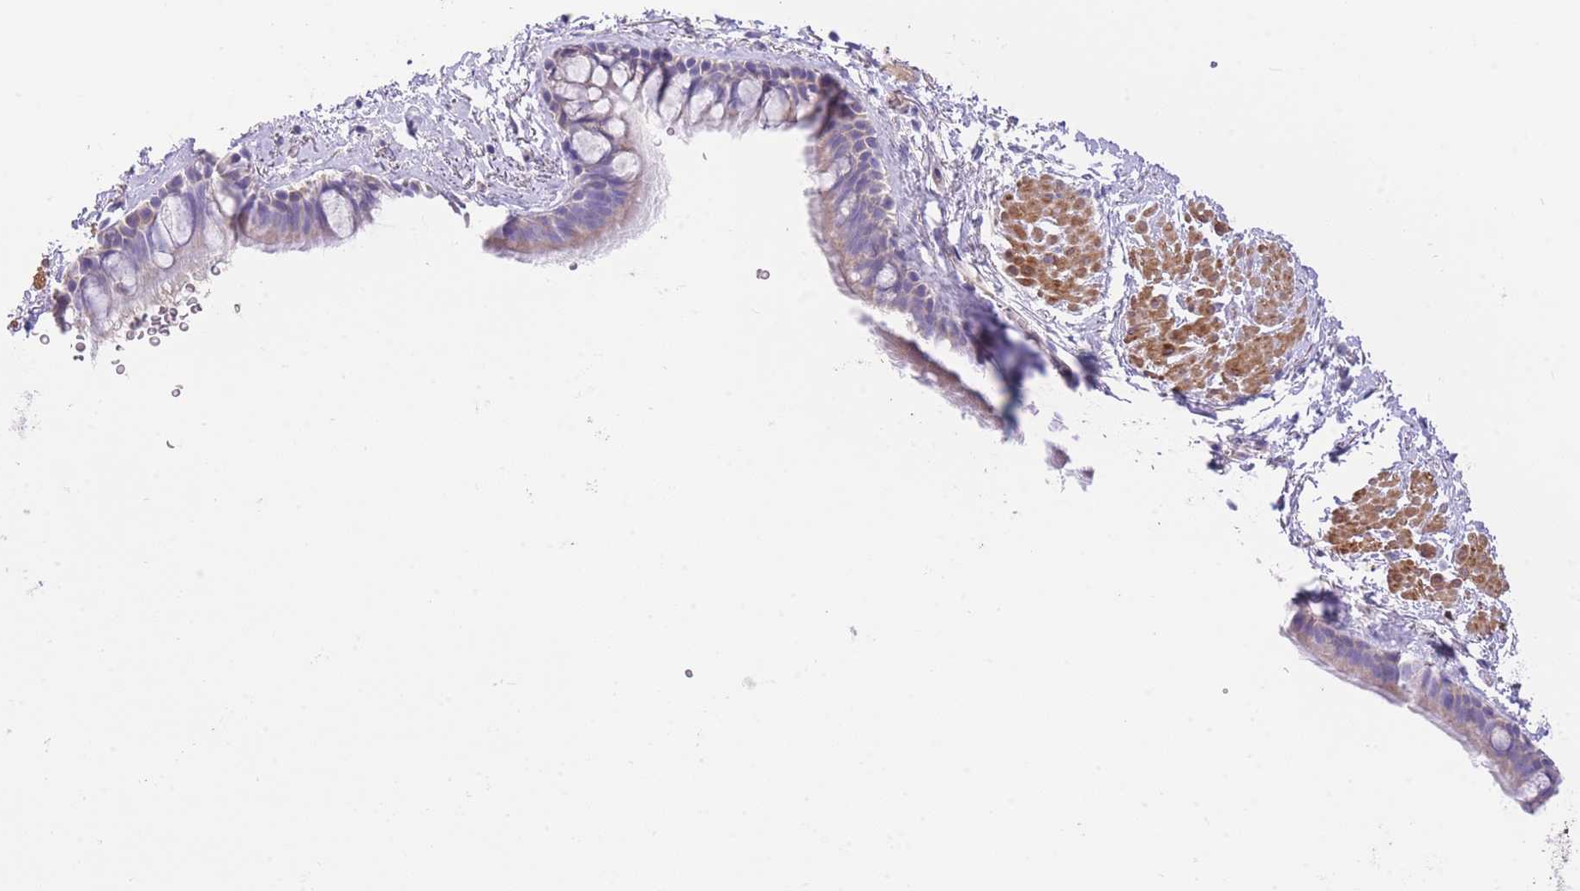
{"staining": {"intensity": "weak", "quantity": "<25%", "location": "cytoplasmic/membranous"}, "tissue": "bronchus", "cell_type": "Respiratory epithelial cells", "image_type": "normal", "snomed": [{"axis": "morphology", "description": "Normal tissue, NOS"}, {"axis": "topography", "description": "Lymph node"}, {"axis": "topography", "description": "Cartilage tissue"}, {"axis": "topography", "description": "Bronchus"}], "caption": "High power microscopy histopathology image of an IHC photomicrograph of unremarkable bronchus, revealing no significant expression in respiratory epithelial cells.", "gene": "PGM1", "patient": {"sex": "female", "age": 70}}